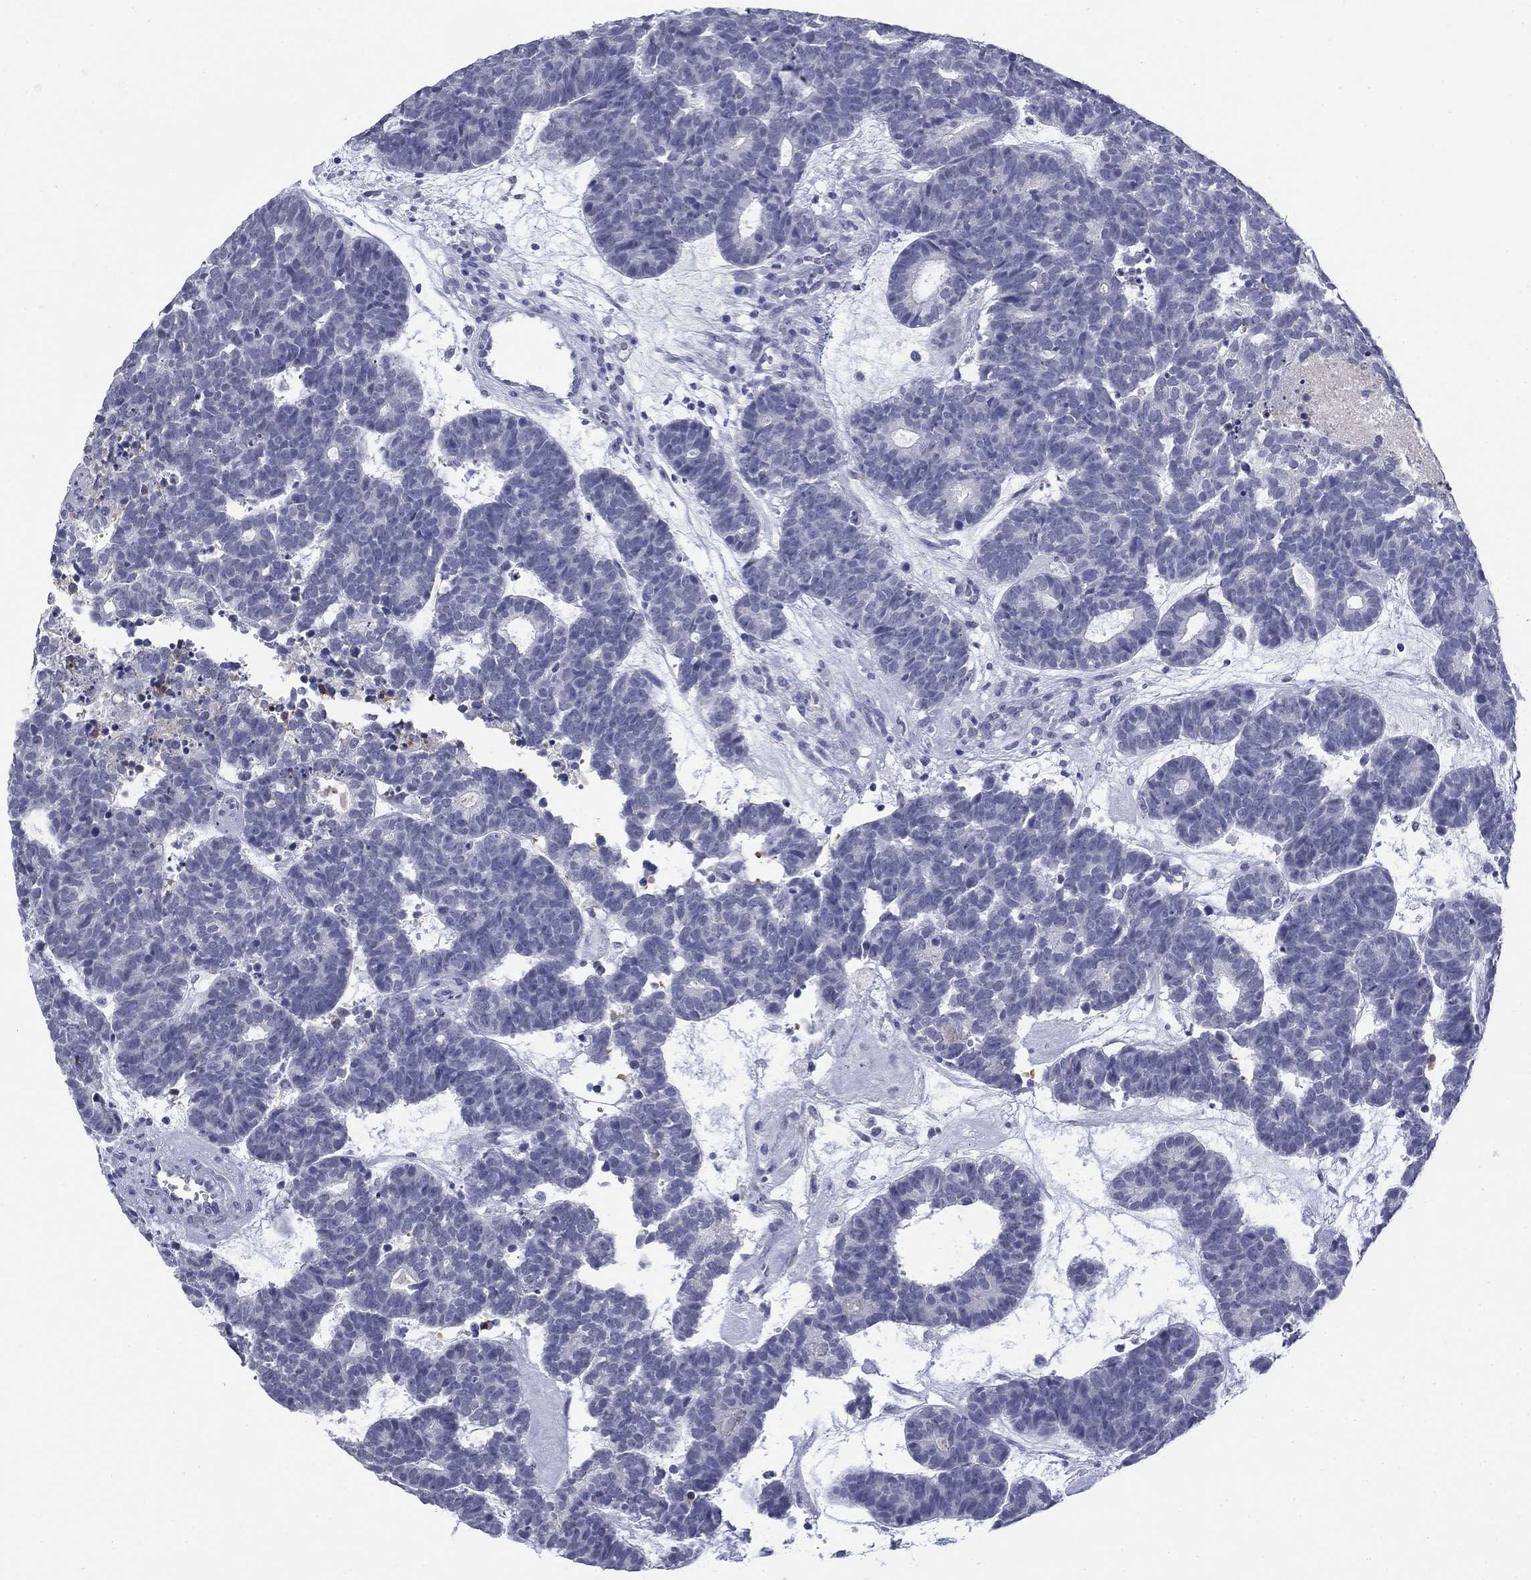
{"staining": {"intensity": "negative", "quantity": "none", "location": "none"}, "tissue": "head and neck cancer", "cell_type": "Tumor cells", "image_type": "cancer", "snomed": [{"axis": "morphology", "description": "Adenocarcinoma, NOS"}, {"axis": "topography", "description": "Head-Neck"}], "caption": "Image shows no protein expression in tumor cells of head and neck cancer tissue. (Brightfield microscopy of DAB (3,3'-diaminobenzidine) IHC at high magnification).", "gene": "ECEL1", "patient": {"sex": "female", "age": 81}}